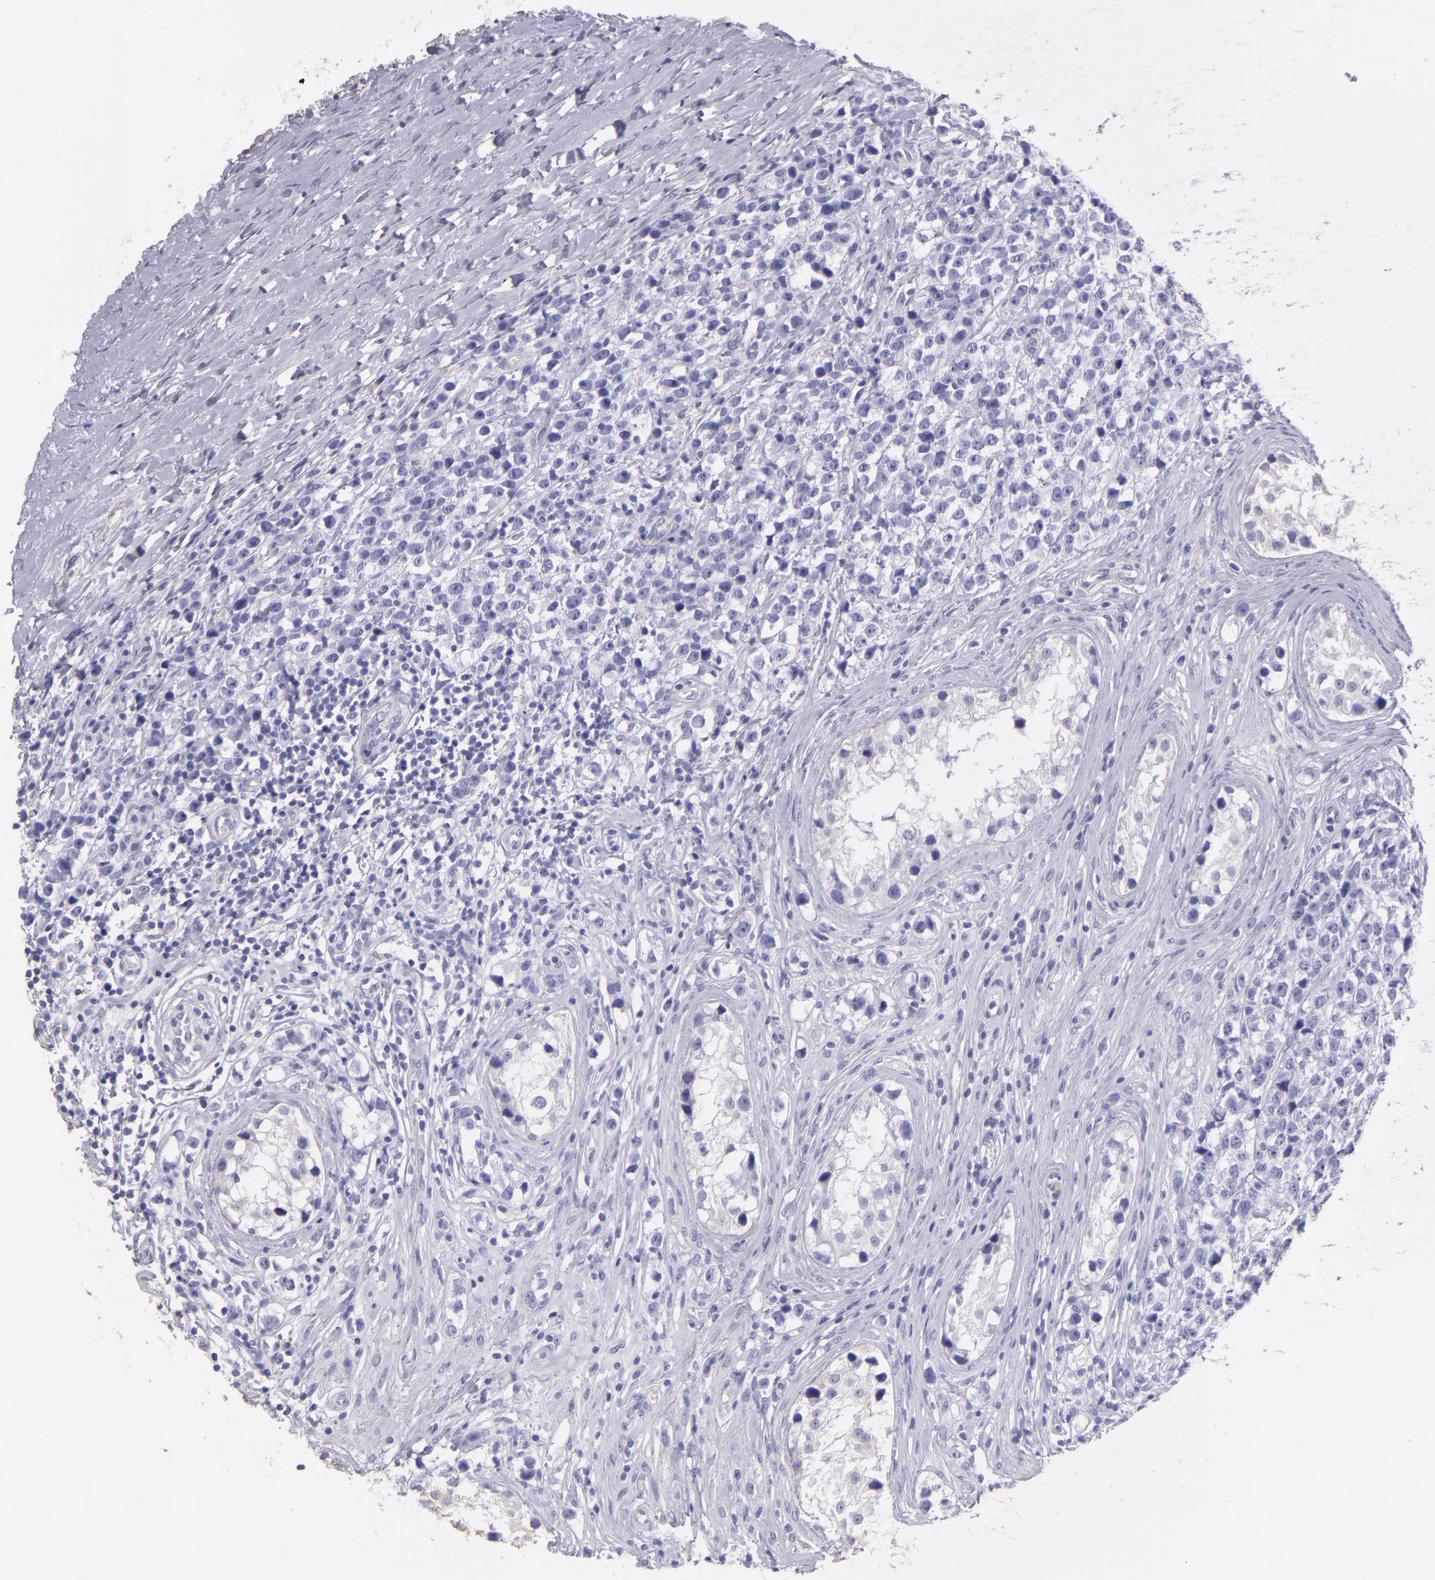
{"staining": {"intensity": "negative", "quantity": "none", "location": "none"}, "tissue": "testis cancer", "cell_type": "Tumor cells", "image_type": "cancer", "snomed": [{"axis": "morphology", "description": "Seminoma, NOS"}, {"axis": "topography", "description": "Testis"}], "caption": "An immunohistochemistry histopathology image of seminoma (testis) is shown. There is no staining in tumor cells of seminoma (testis).", "gene": "TG", "patient": {"sex": "male", "age": 25}}